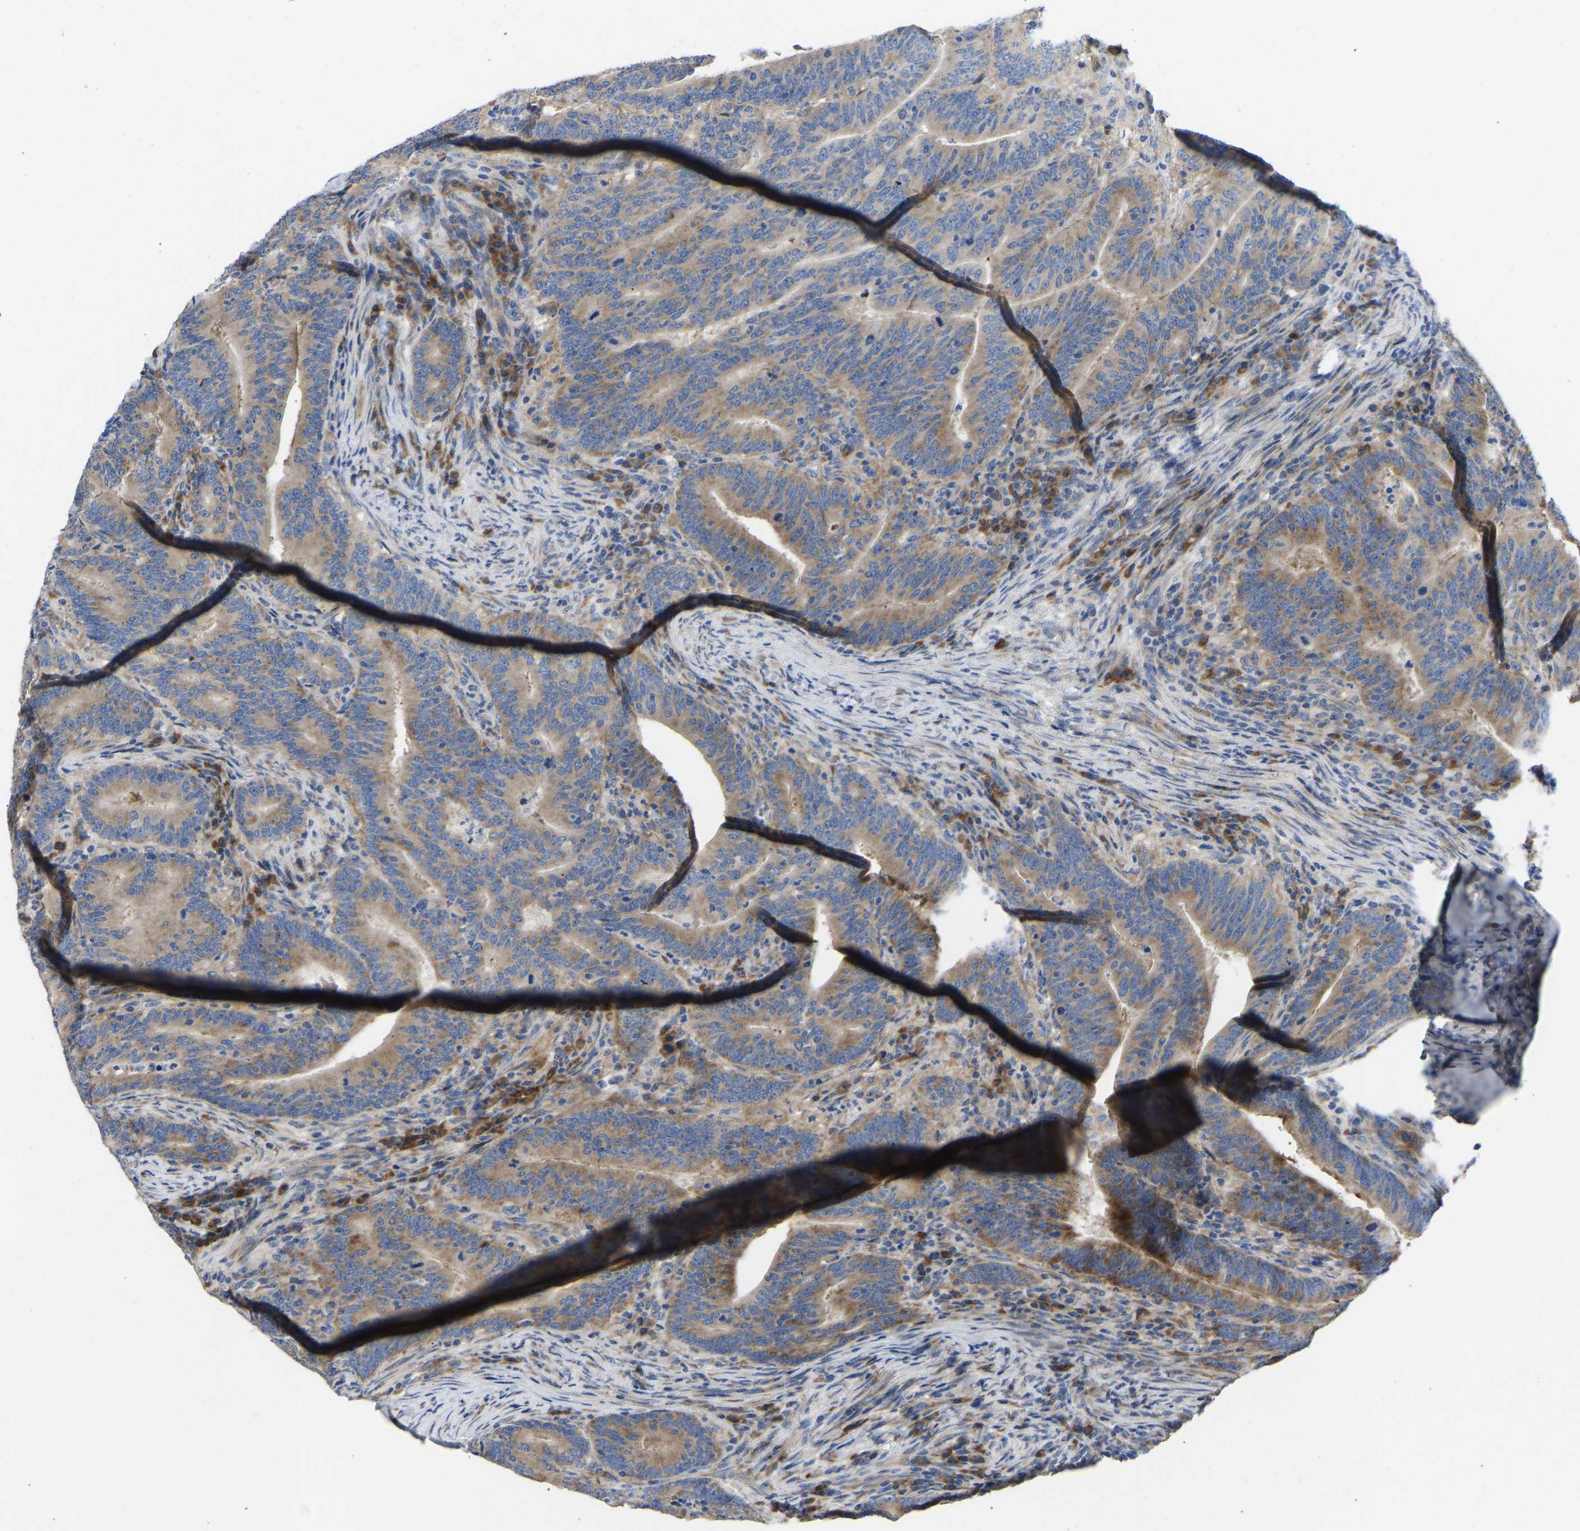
{"staining": {"intensity": "moderate", "quantity": ">75%", "location": "cytoplasmic/membranous"}, "tissue": "colorectal cancer", "cell_type": "Tumor cells", "image_type": "cancer", "snomed": [{"axis": "morphology", "description": "Adenocarcinoma, NOS"}, {"axis": "topography", "description": "Colon"}], "caption": "About >75% of tumor cells in colorectal adenocarcinoma show moderate cytoplasmic/membranous protein positivity as visualized by brown immunohistochemical staining.", "gene": "ABCA10", "patient": {"sex": "female", "age": 66}}